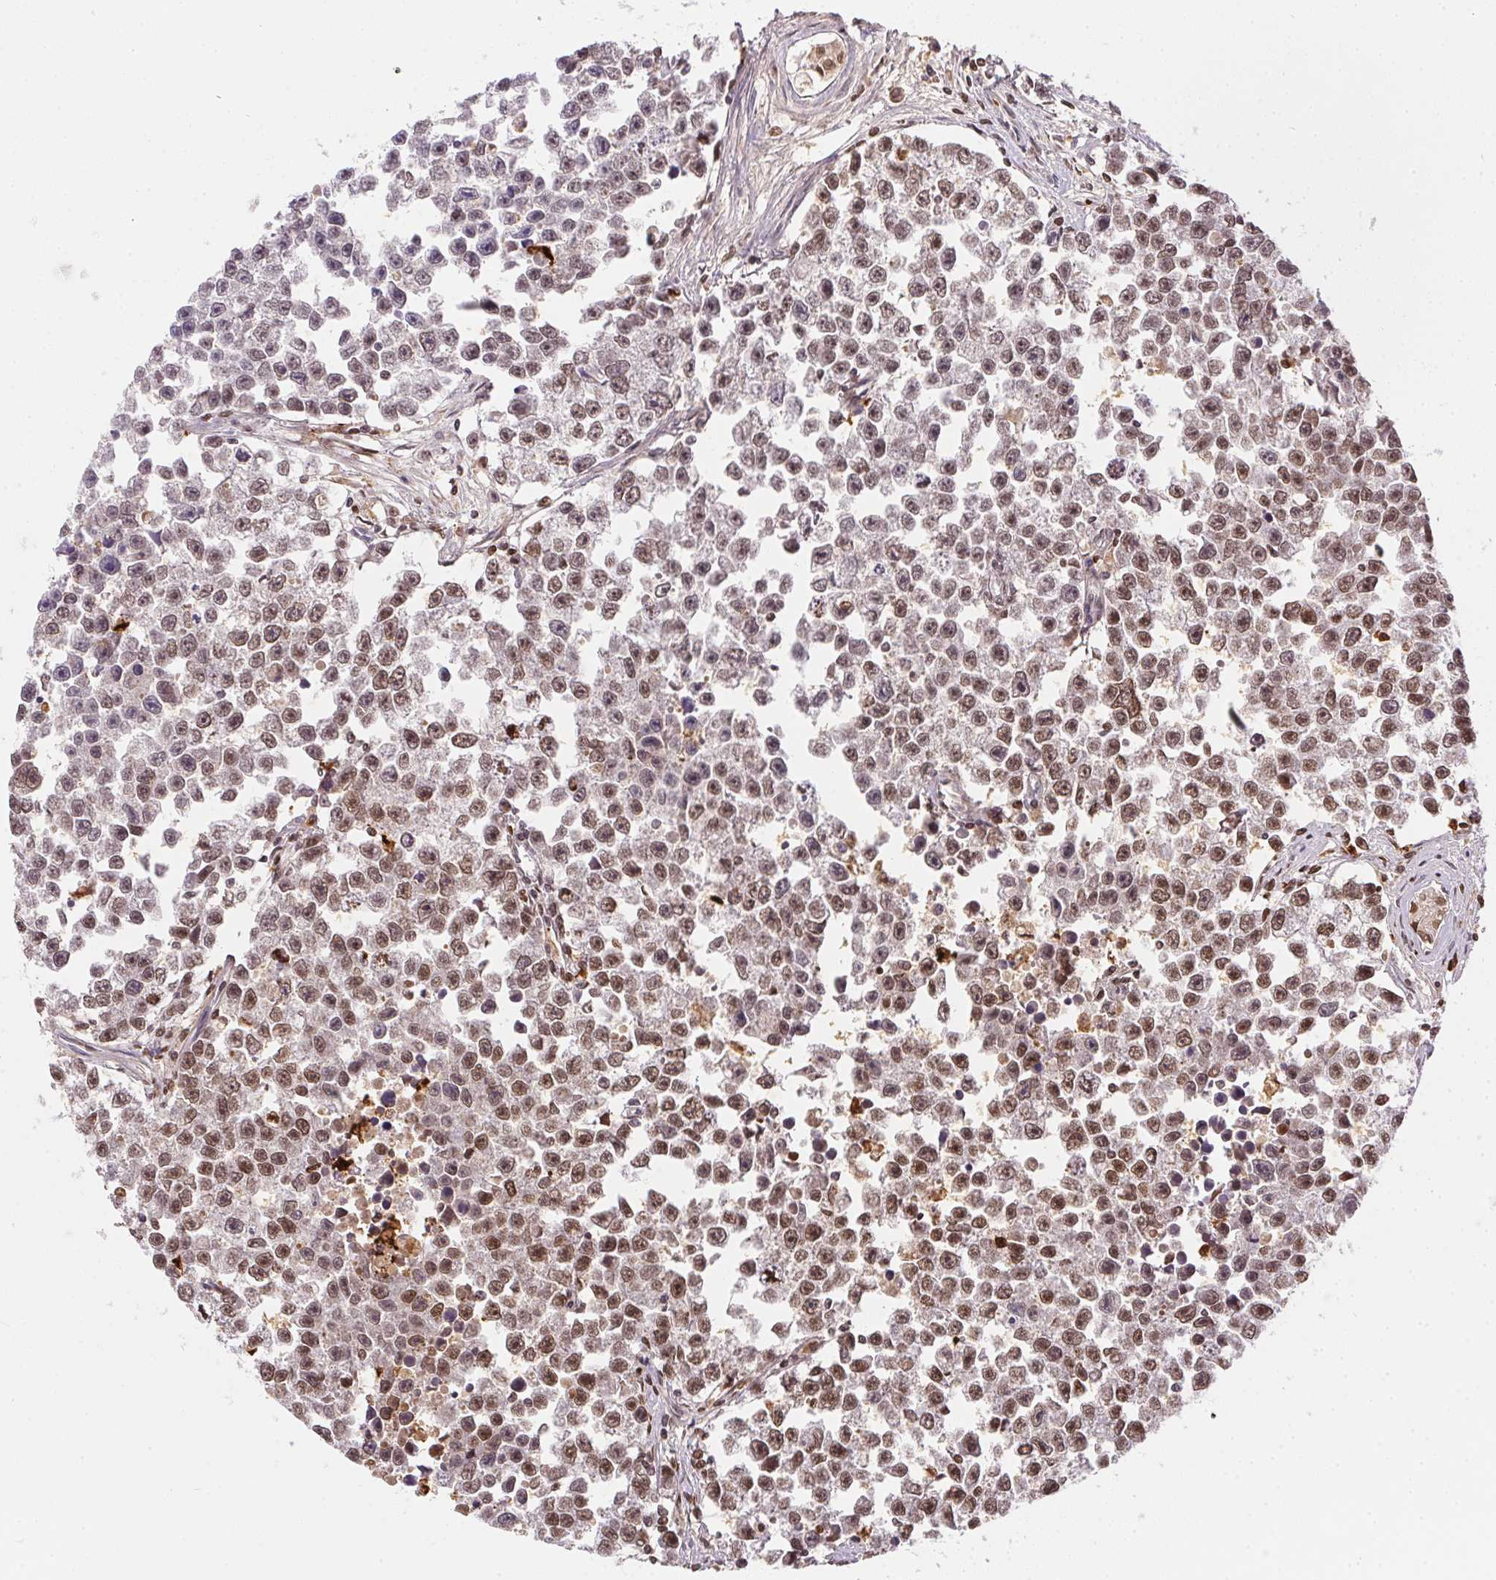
{"staining": {"intensity": "moderate", "quantity": "25%-75%", "location": "nuclear"}, "tissue": "testis cancer", "cell_type": "Tumor cells", "image_type": "cancer", "snomed": [{"axis": "morphology", "description": "Seminoma, NOS"}, {"axis": "topography", "description": "Testis"}], "caption": "Protein expression analysis of seminoma (testis) shows moderate nuclear positivity in about 25%-75% of tumor cells.", "gene": "ORM1", "patient": {"sex": "male", "age": 26}}